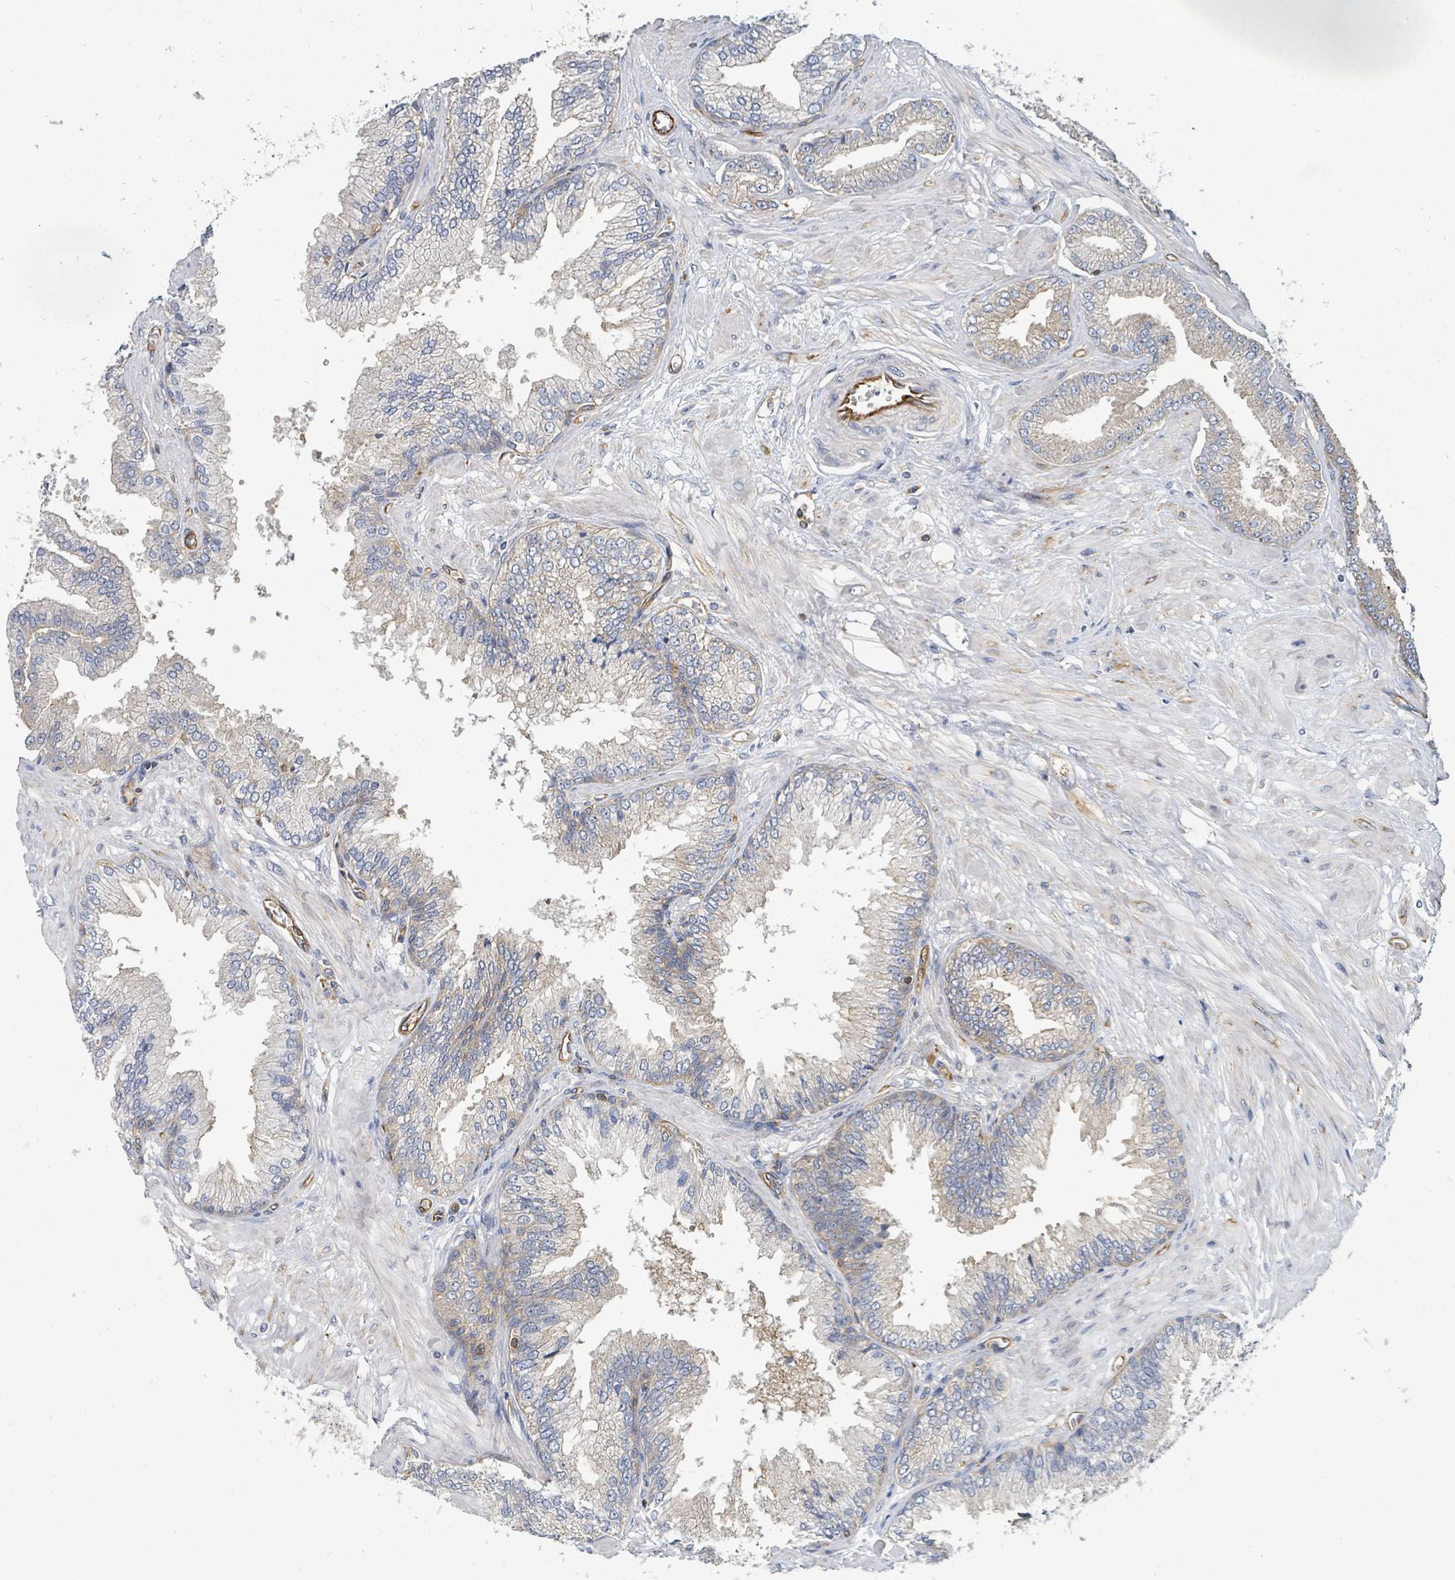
{"staining": {"intensity": "weak", "quantity": "25%-75%", "location": "cytoplasmic/membranous"}, "tissue": "prostate cancer", "cell_type": "Tumor cells", "image_type": "cancer", "snomed": [{"axis": "morphology", "description": "Adenocarcinoma, Low grade"}, {"axis": "topography", "description": "Prostate"}], "caption": "Protein positivity by immunohistochemistry displays weak cytoplasmic/membranous expression in approximately 25%-75% of tumor cells in low-grade adenocarcinoma (prostate).", "gene": "BOLA2B", "patient": {"sex": "male", "age": 55}}